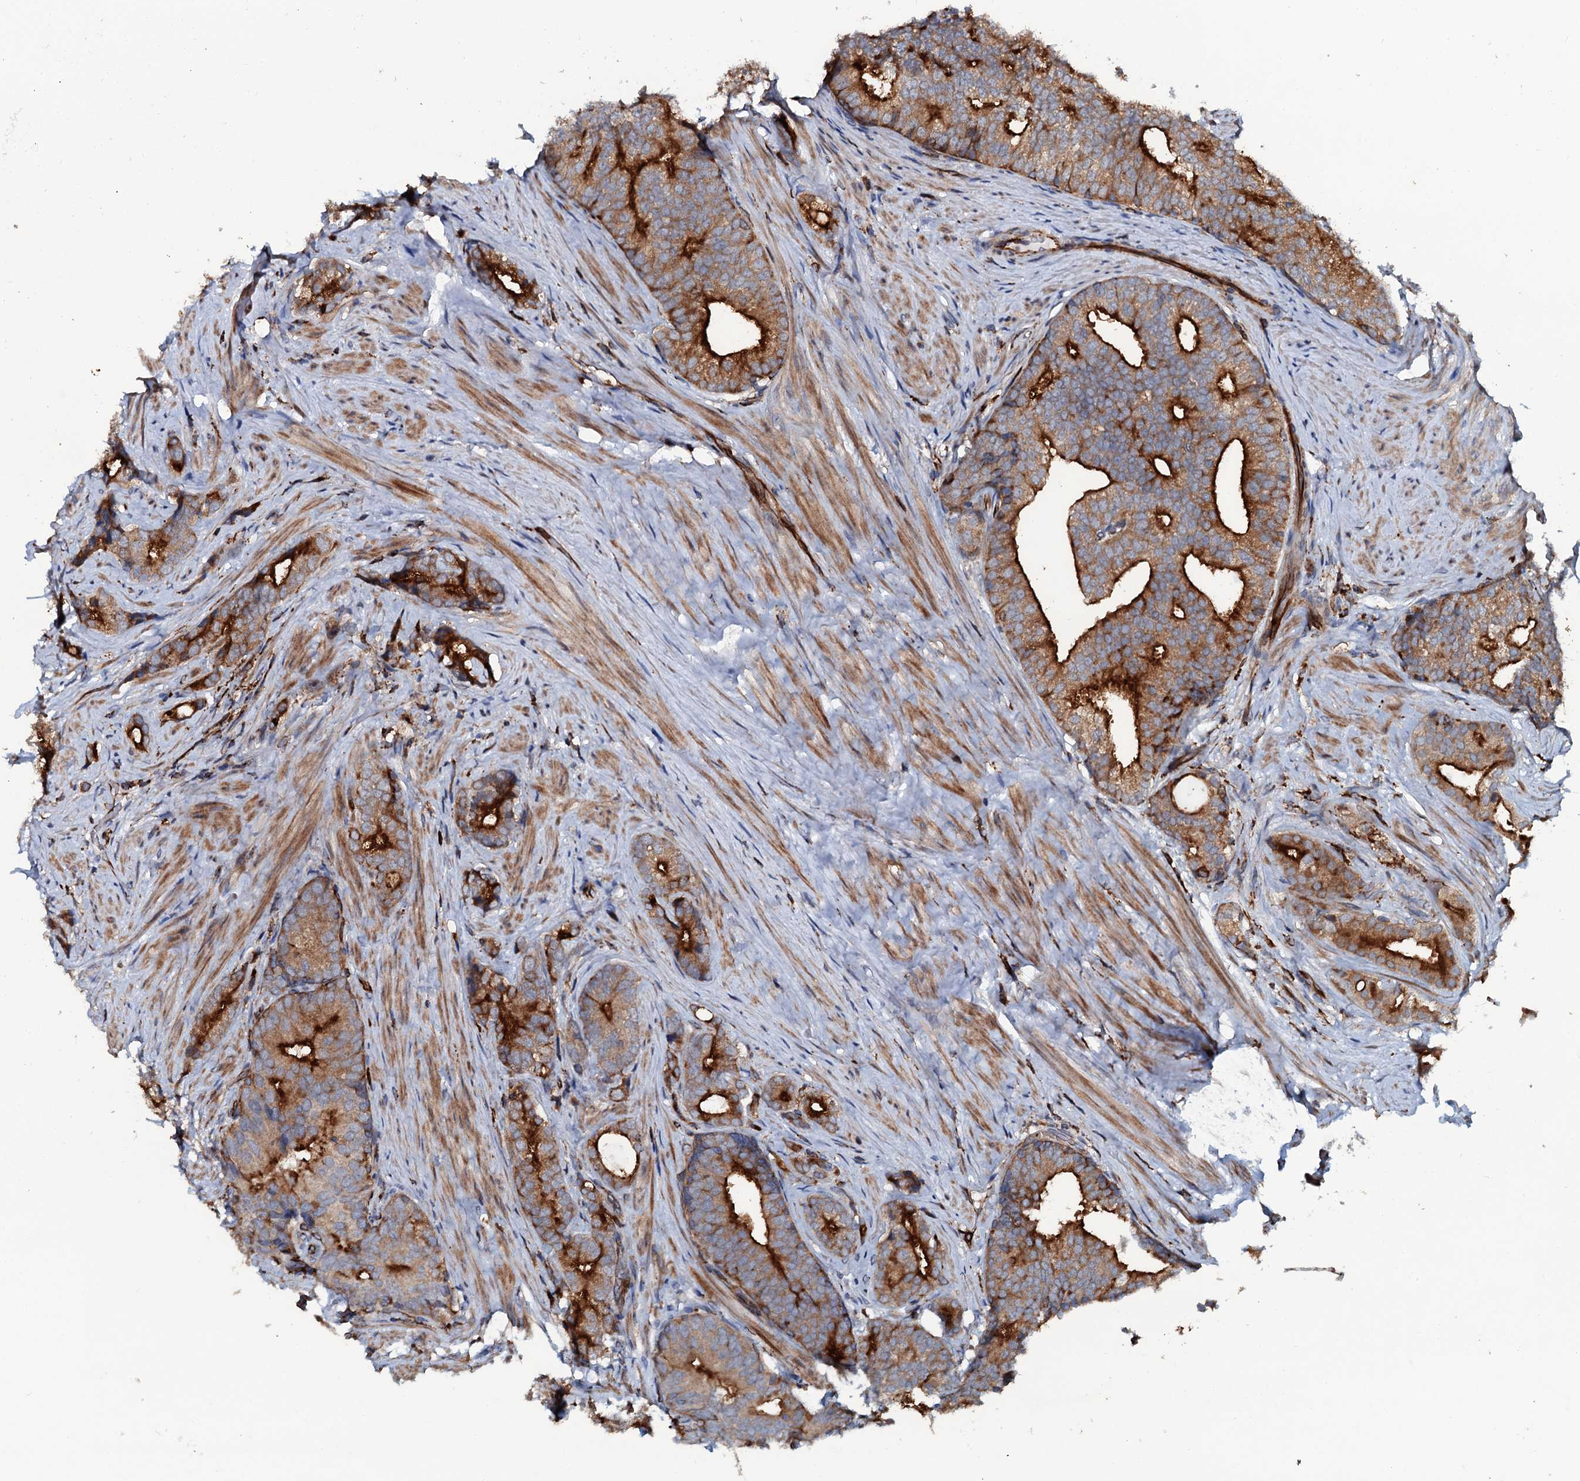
{"staining": {"intensity": "strong", "quantity": ">75%", "location": "cytoplasmic/membranous"}, "tissue": "prostate cancer", "cell_type": "Tumor cells", "image_type": "cancer", "snomed": [{"axis": "morphology", "description": "Adenocarcinoma, Low grade"}, {"axis": "topography", "description": "Prostate"}], "caption": "Tumor cells reveal high levels of strong cytoplasmic/membranous staining in about >75% of cells in prostate cancer.", "gene": "VAMP8", "patient": {"sex": "male", "age": 71}}